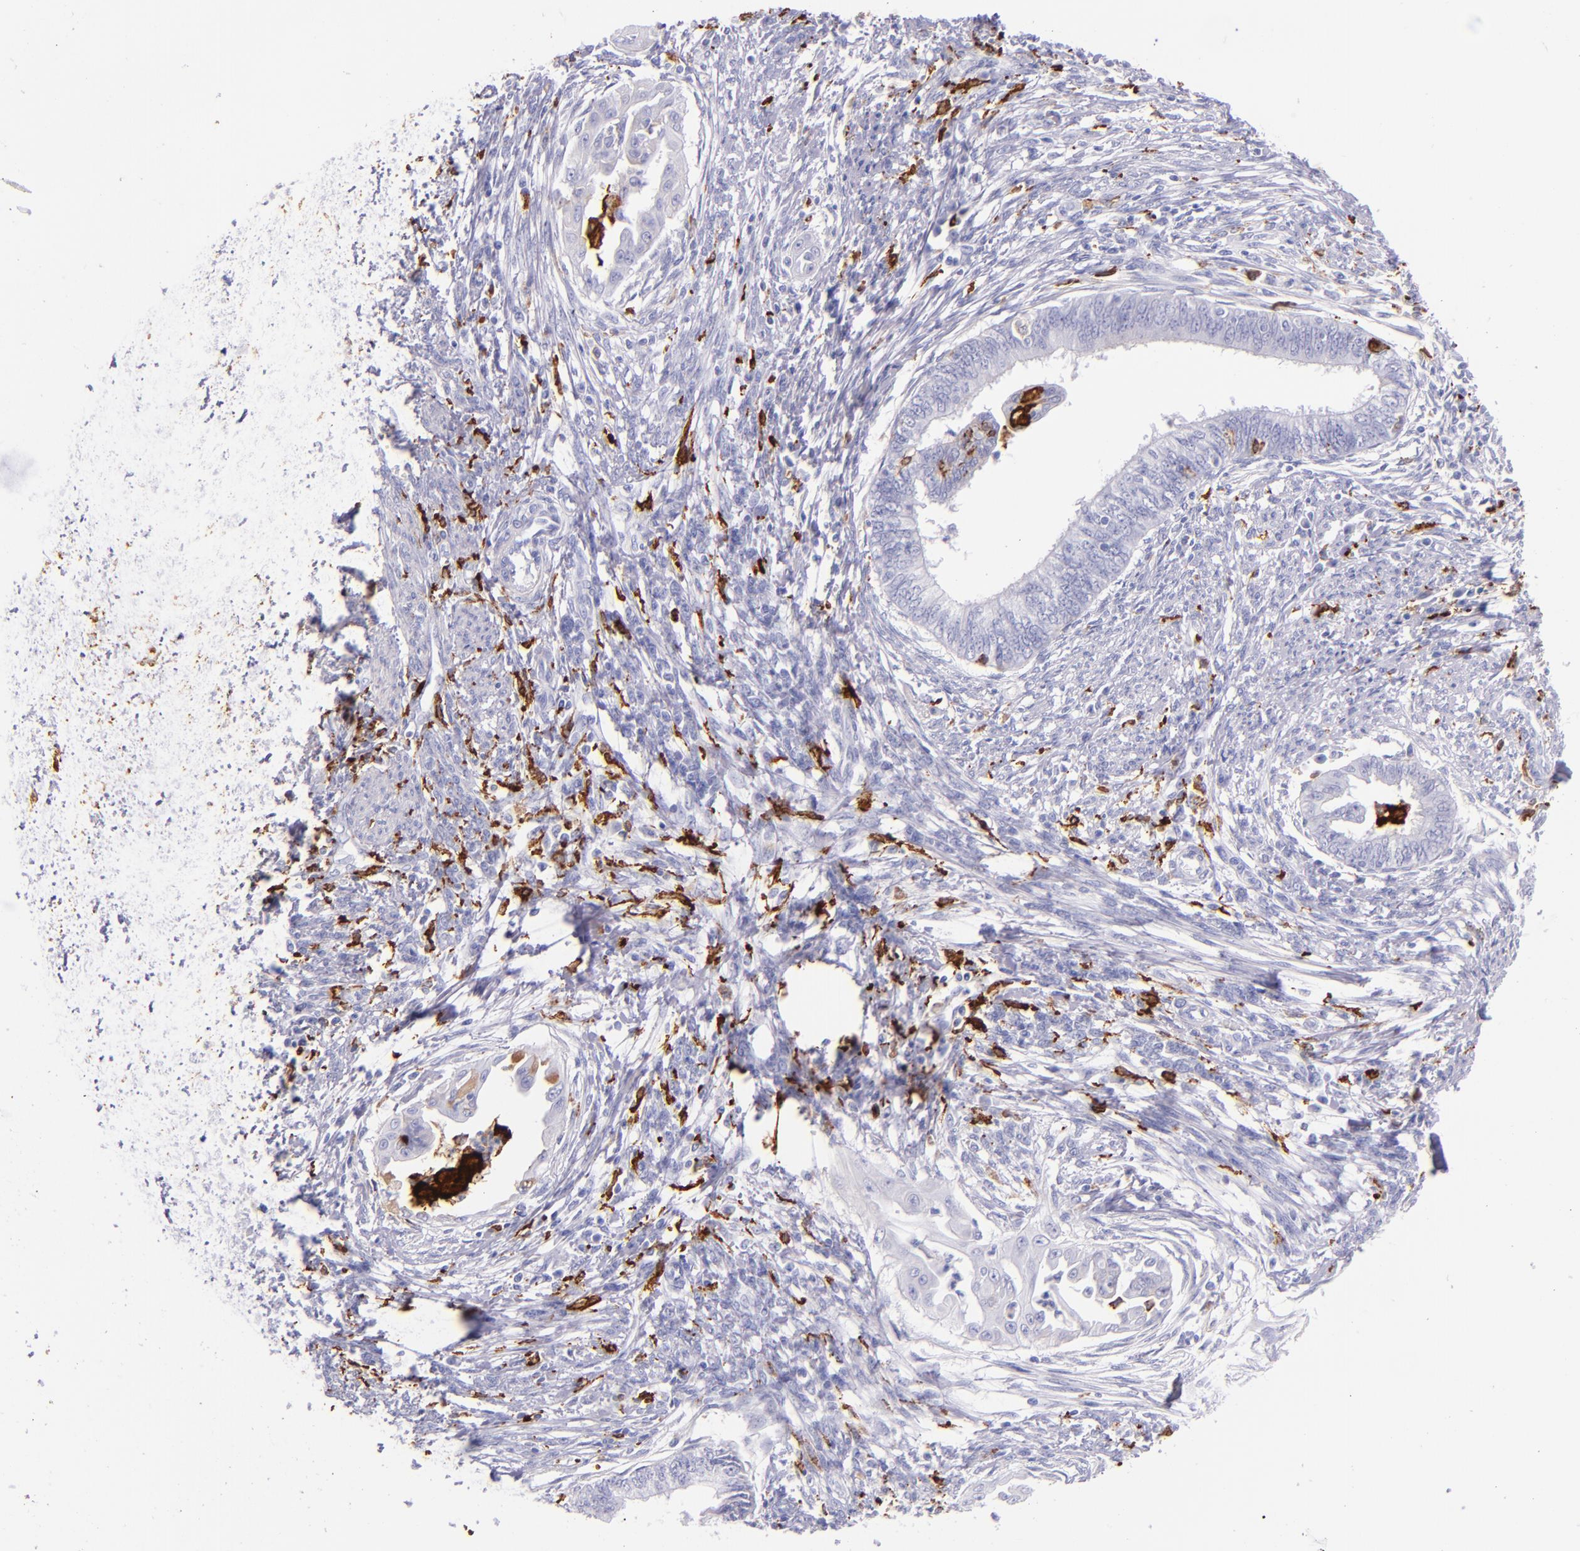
{"staining": {"intensity": "negative", "quantity": "none", "location": "none"}, "tissue": "endometrial cancer", "cell_type": "Tumor cells", "image_type": "cancer", "snomed": [{"axis": "morphology", "description": "Adenocarcinoma, NOS"}, {"axis": "topography", "description": "Endometrium"}], "caption": "Tumor cells show no significant protein expression in endometrial cancer. Brightfield microscopy of immunohistochemistry (IHC) stained with DAB (brown) and hematoxylin (blue), captured at high magnification.", "gene": "CD163", "patient": {"sex": "female", "age": 66}}